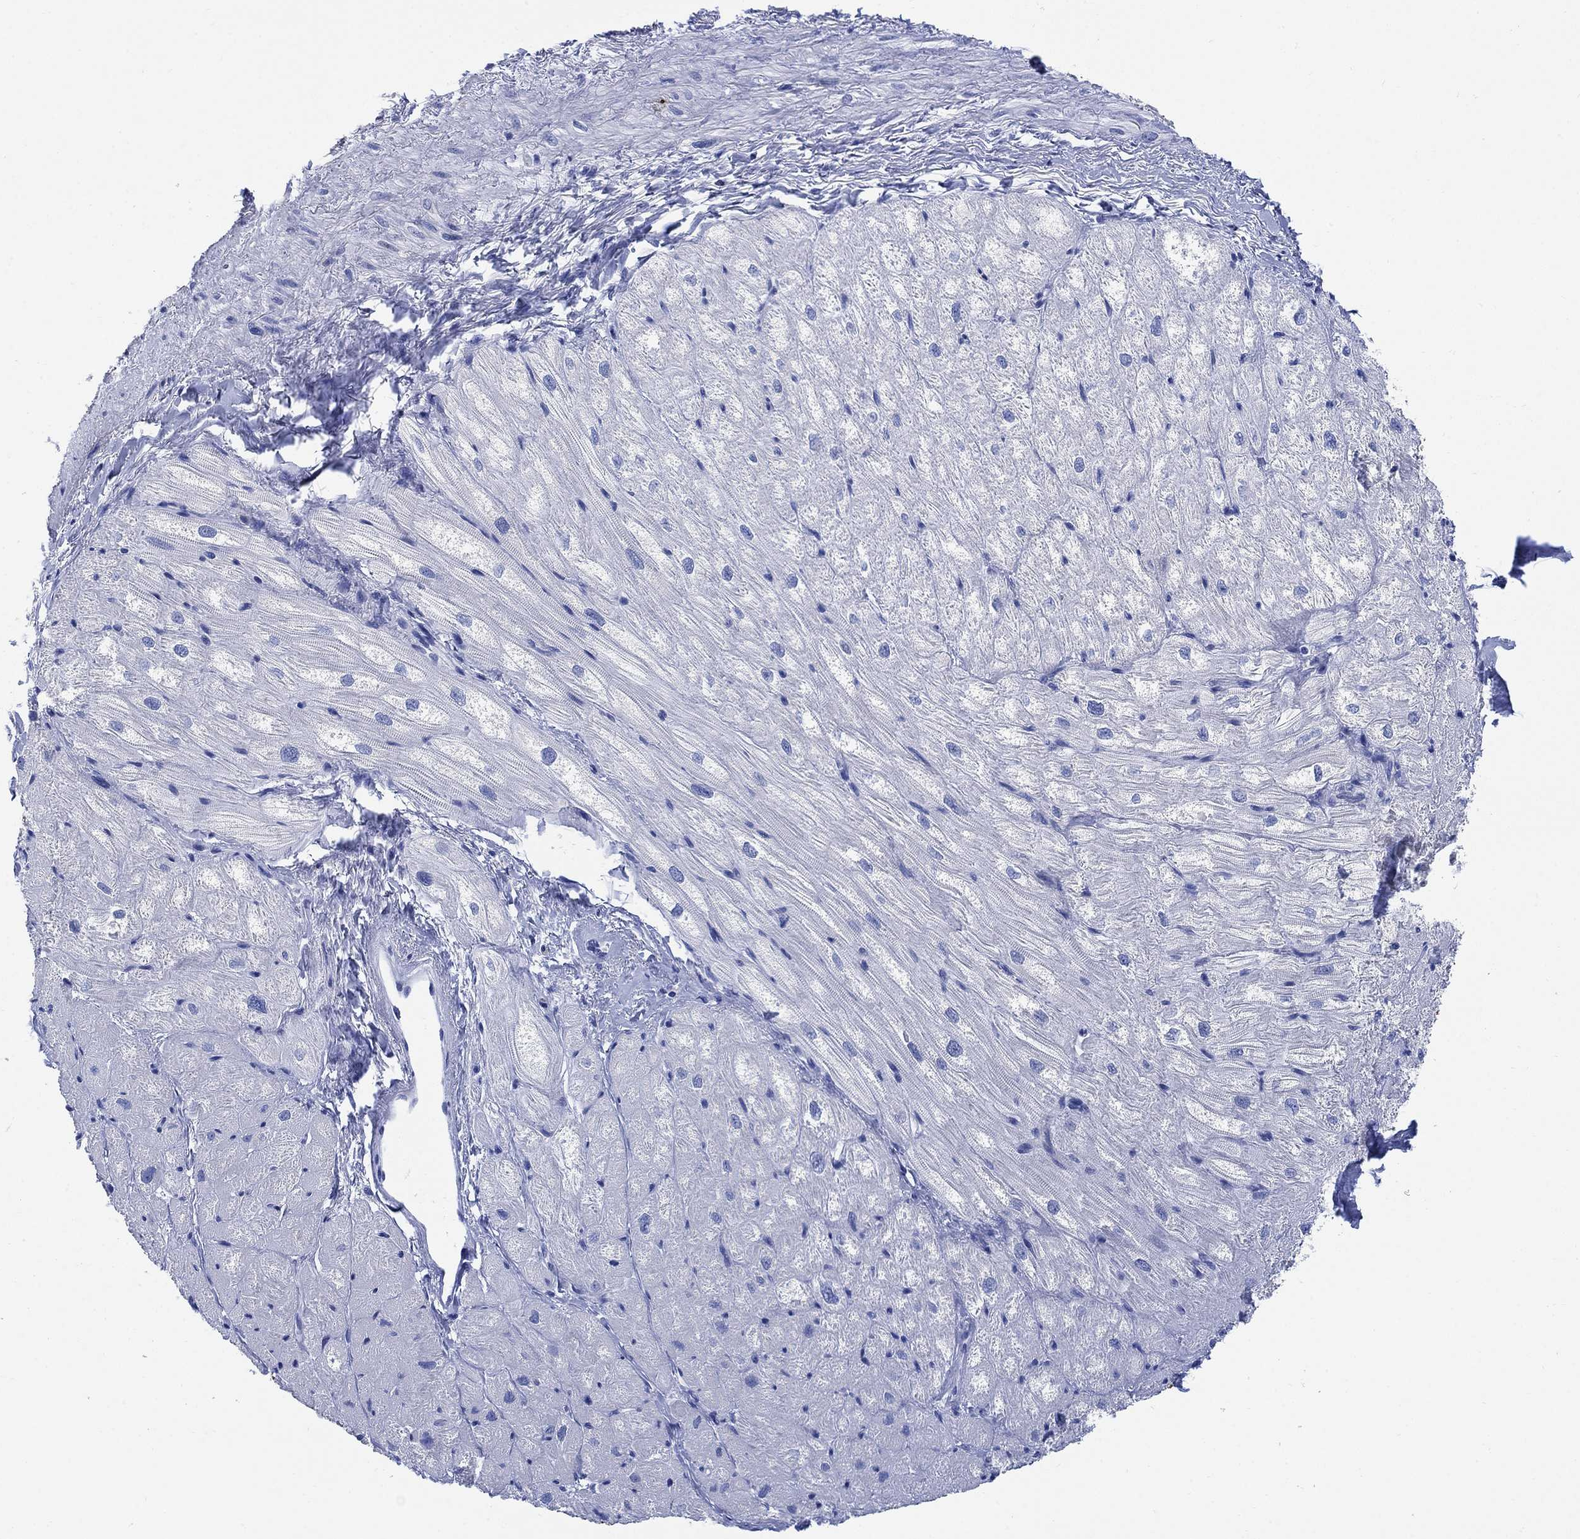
{"staining": {"intensity": "negative", "quantity": "none", "location": "none"}, "tissue": "heart muscle", "cell_type": "Cardiomyocytes", "image_type": "normal", "snomed": [{"axis": "morphology", "description": "Normal tissue, NOS"}, {"axis": "topography", "description": "Heart"}], "caption": "Immunohistochemical staining of benign human heart muscle shows no significant expression in cardiomyocytes.", "gene": "MYL1", "patient": {"sex": "male", "age": 57}}